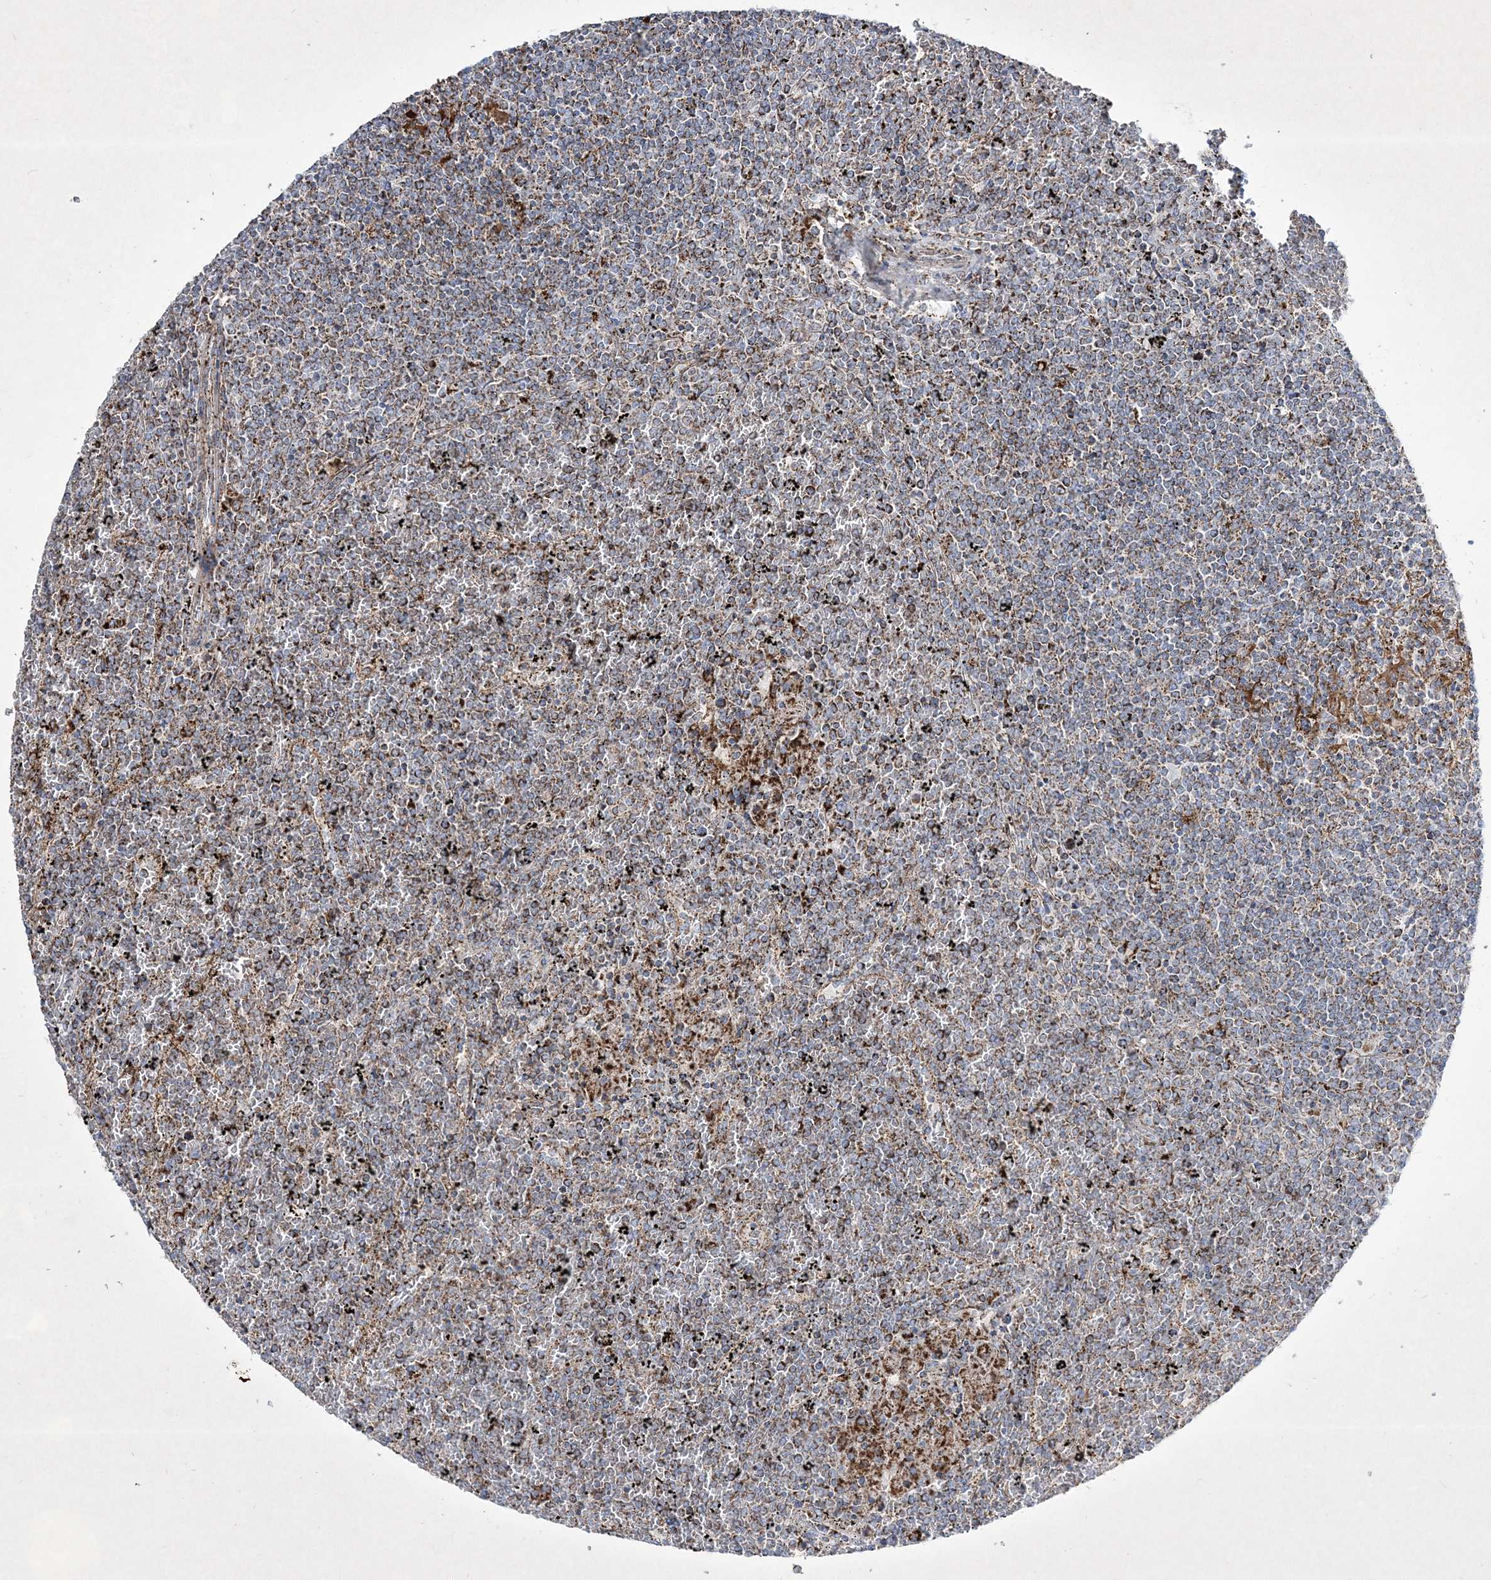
{"staining": {"intensity": "weak", "quantity": "<25%", "location": "cytoplasmic/membranous"}, "tissue": "lymphoma", "cell_type": "Tumor cells", "image_type": "cancer", "snomed": [{"axis": "morphology", "description": "Malignant lymphoma, non-Hodgkin's type, Low grade"}, {"axis": "topography", "description": "Spleen"}], "caption": "Immunohistochemistry of lymphoma shows no staining in tumor cells.", "gene": "RICTOR", "patient": {"sex": "female", "age": 19}}